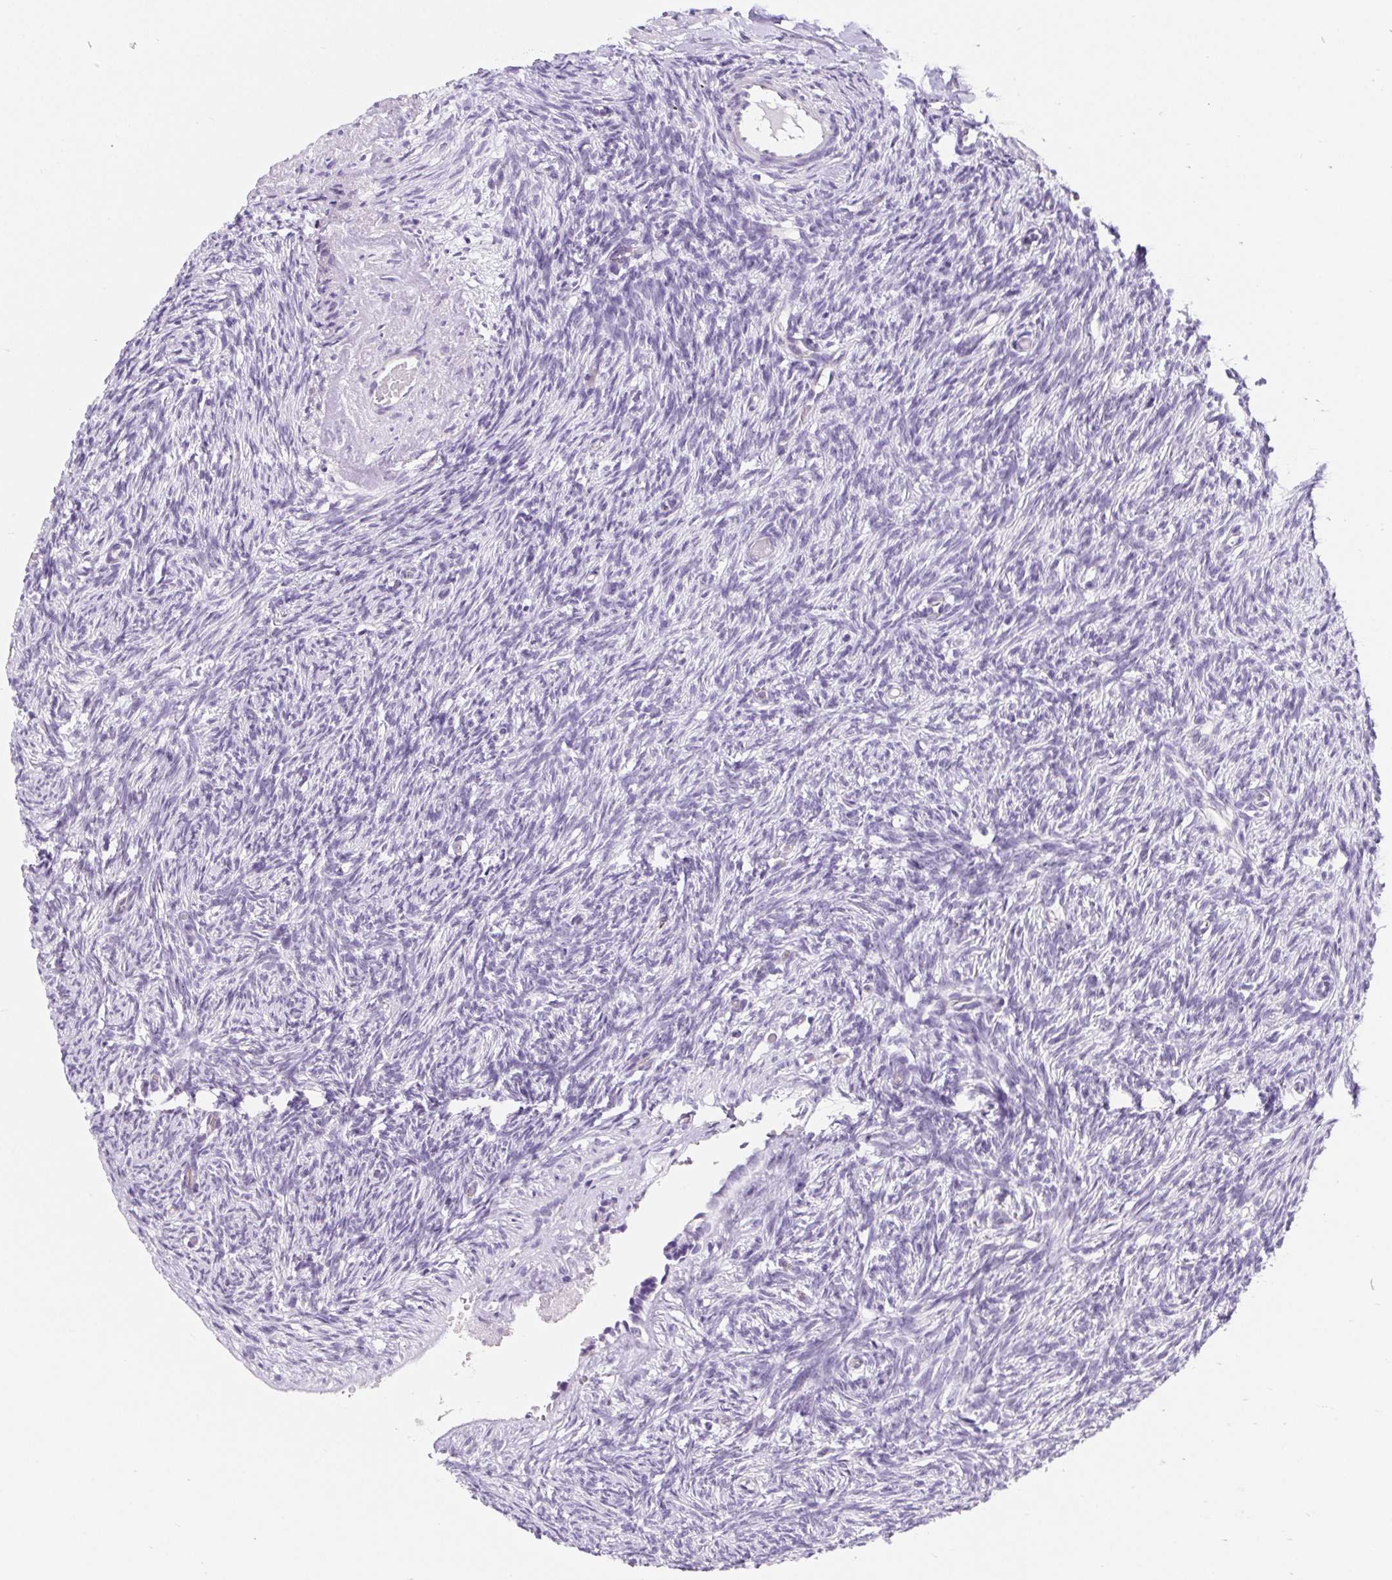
{"staining": {"intensity": "negative", "quantity": "none", "location": "none"}, "tissue": "ovary", "cell_type": "Ovarian stroma cells", "image_type": "normal", "snomed": [{"axis": "morphology", "description": "Normal tissue, NOS"}, {"axis": "topography", "description": "Ovary"}], "caption": "This is a image of IHC staining of normal ovary, which shows no positivity in ovarian stroma cells. (DAB immunohistochemistry (IHC) visualized using brightfield microscopy, high magnification).", "gene": "BCAS1", "patient": {"sex": "female", "age": 33}}